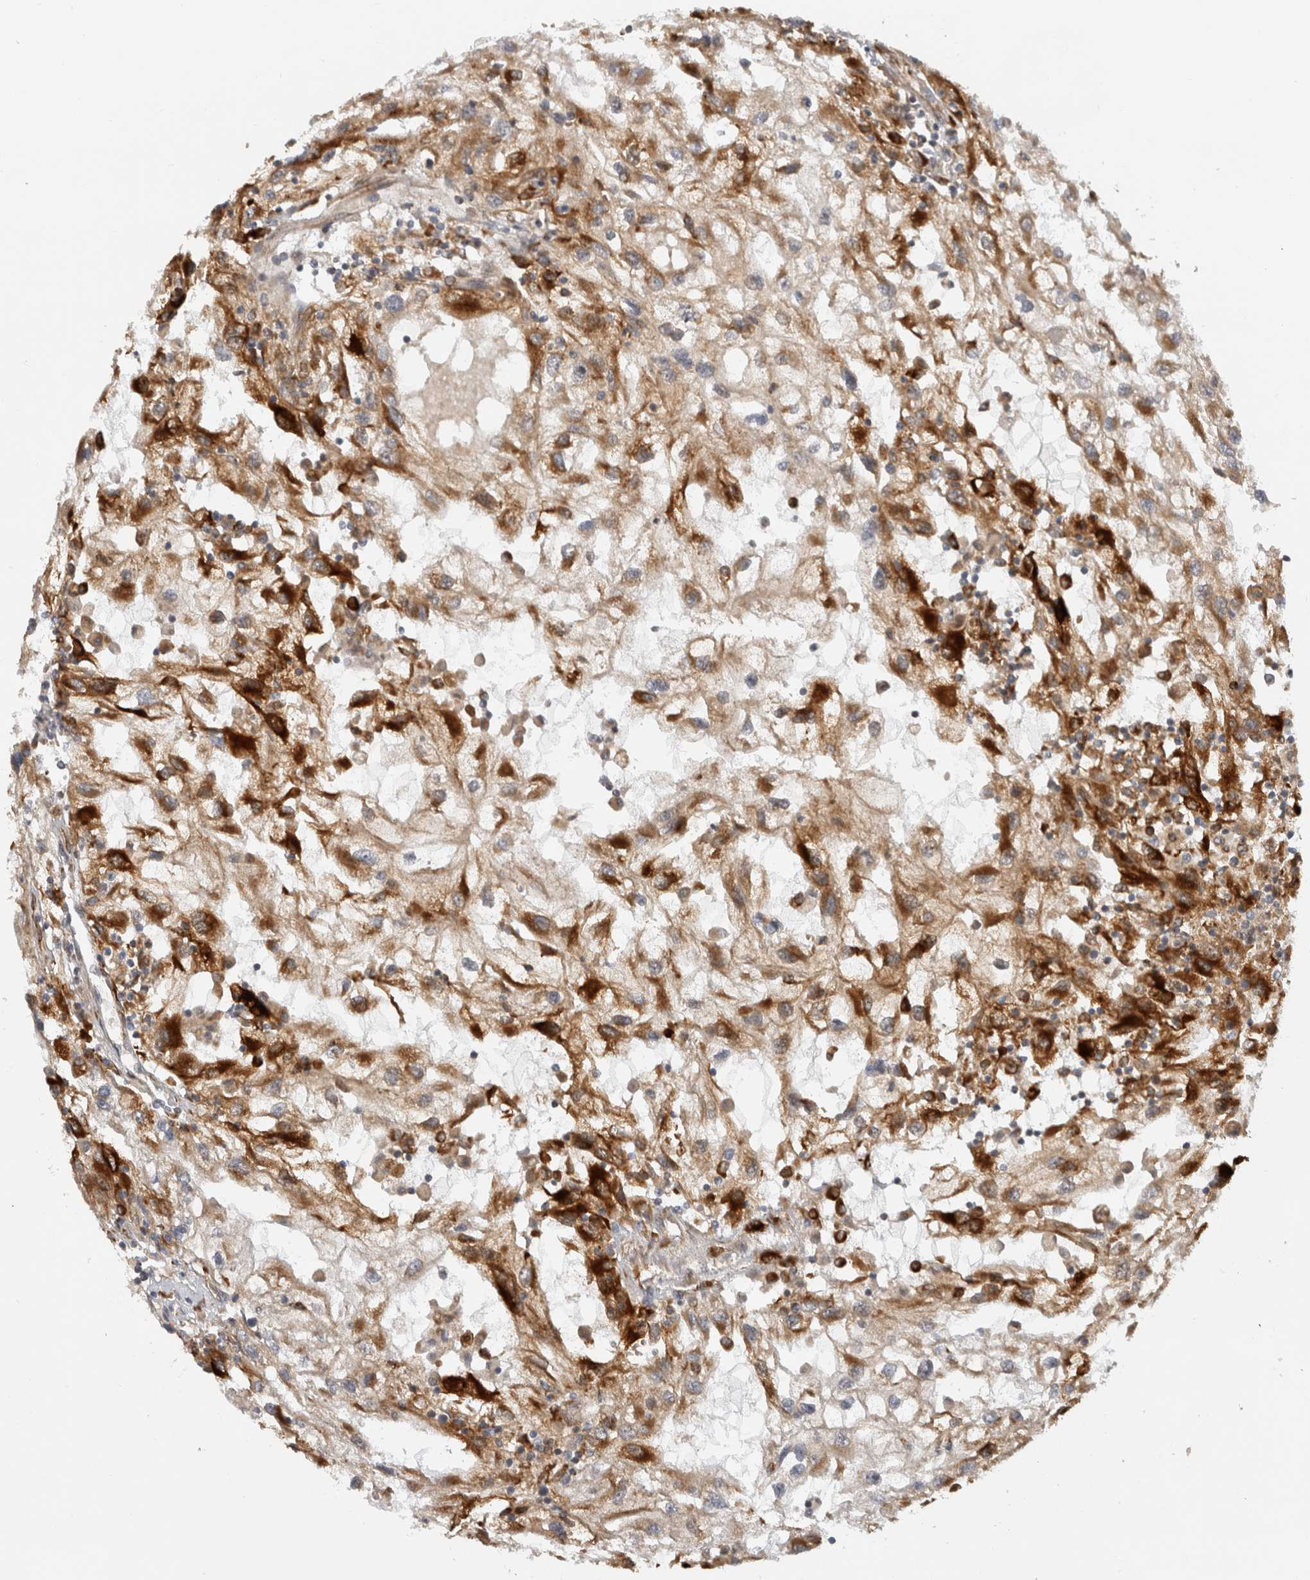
{"staining": {"intensity": "moderate", "quantity": ">75%", "location": "cytoplasmic/membranous"}, "tissue": "renal cancer", "cell_type": "Tumor cells", "image_type": "cancer", "snomed": [{"axis": "morphology", "description": "Normal tissue, NOS"}, {"axis": "morphology", "description": "Adenocarcinoma, NOS"}, {"axis": "topography", "description": "Kidney"}], "caption": "High-power microscopy captured an IHC histopathology image of renal cancer, revealing moderate cytoplasmic/membranous staining in about >75% of tumor cells.", "gene": "APOL2", "patient": {"sex": "male", "age": 71}}